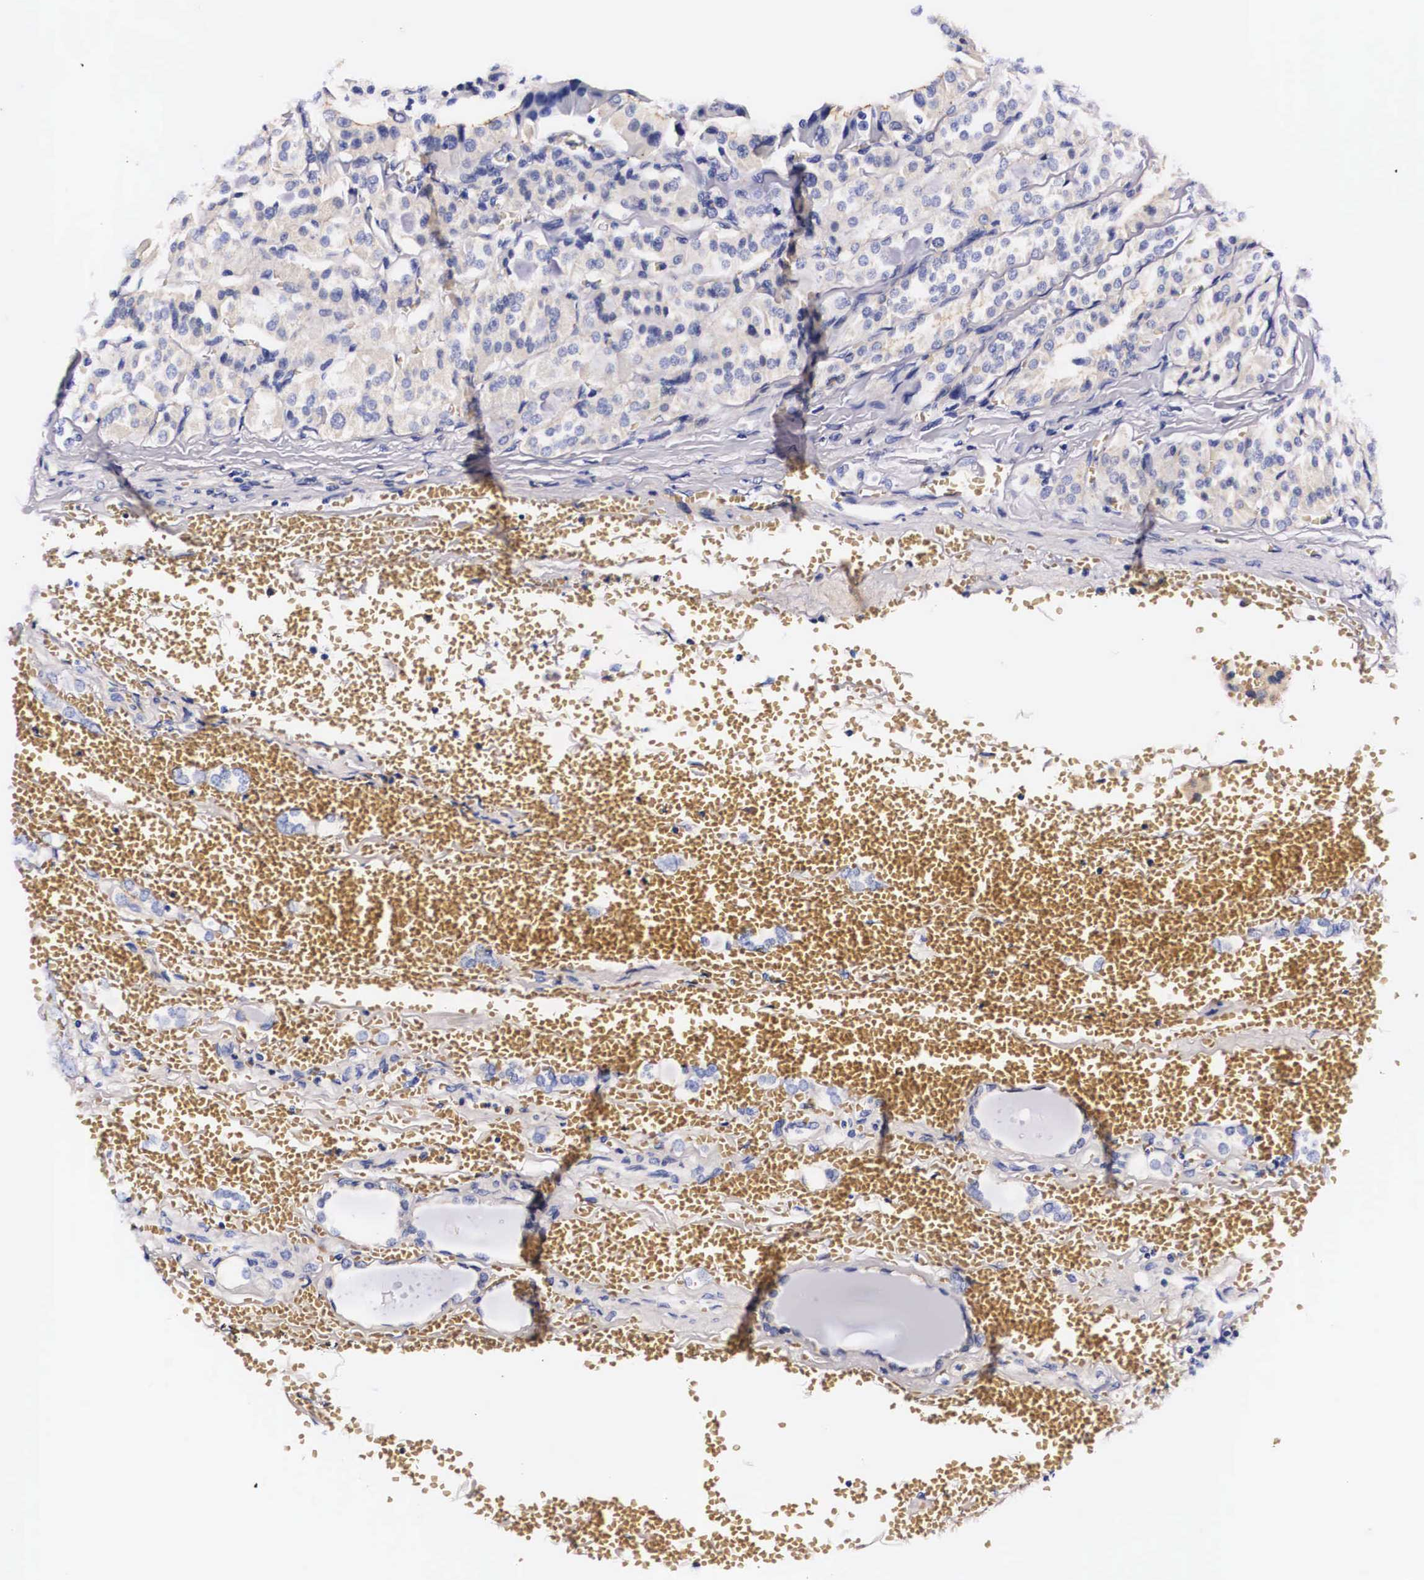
{"staining": {"intensity": "negative", "quantity": "none", "location": "none"}, "tissue": "thyroid cancer", "cell_type": "Tumor cells", "image_type": "cancer", "snomed": [{"axis": "morphology", "description": "Carcinoma, NOS"}, {"axis": "topography", "description": "Thyroid gland"}], "caption": "Immunohistochemistry micrograph of thyroid cancer stained for a protein (brown), which displays no staining in tumor cells.", "gene": "PHETA2", "patient": {"sex": "male", "age": 76}}